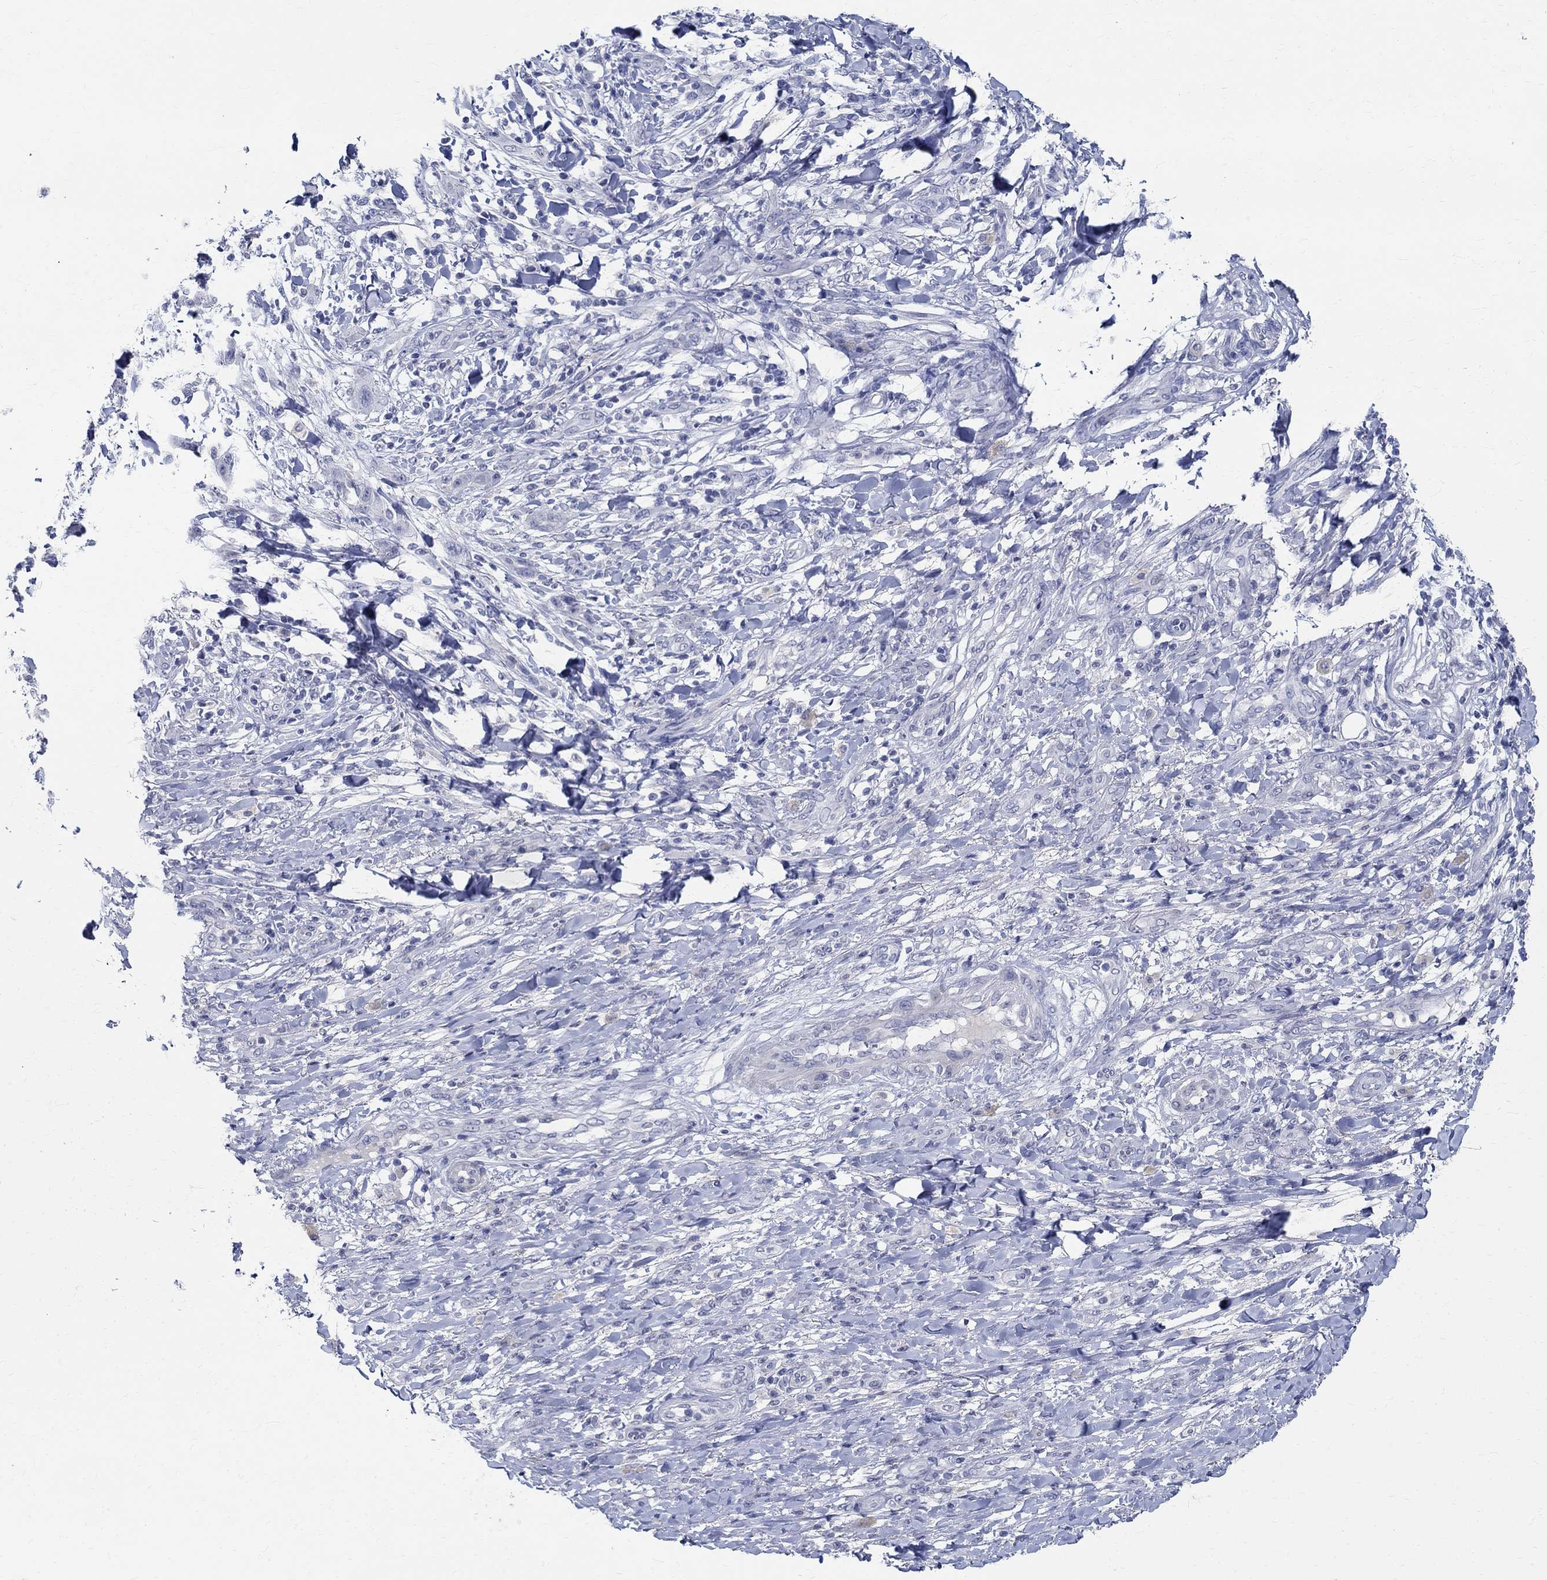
{"staining": {"intensity": "negative", "quantity": "none", "location": "none"}, "tissue": "skin cancer", "cell_type": "Tumor cells", "image_type": "cancer", "snomed": [{"axis": "morphology", "description": "Squamous cell carcinoma, NOS"}, {"axis": "topography", "description": "Skin"}], "caption": "IHC image of neoplastic tissue: skin squamous cell carcinoma stained with DAB (3,3'-diaminobenzidine) displays no significant protein expression in tumor cells.", "gene": "CETN1", "patient": {"sex": "male", "age": 62}}